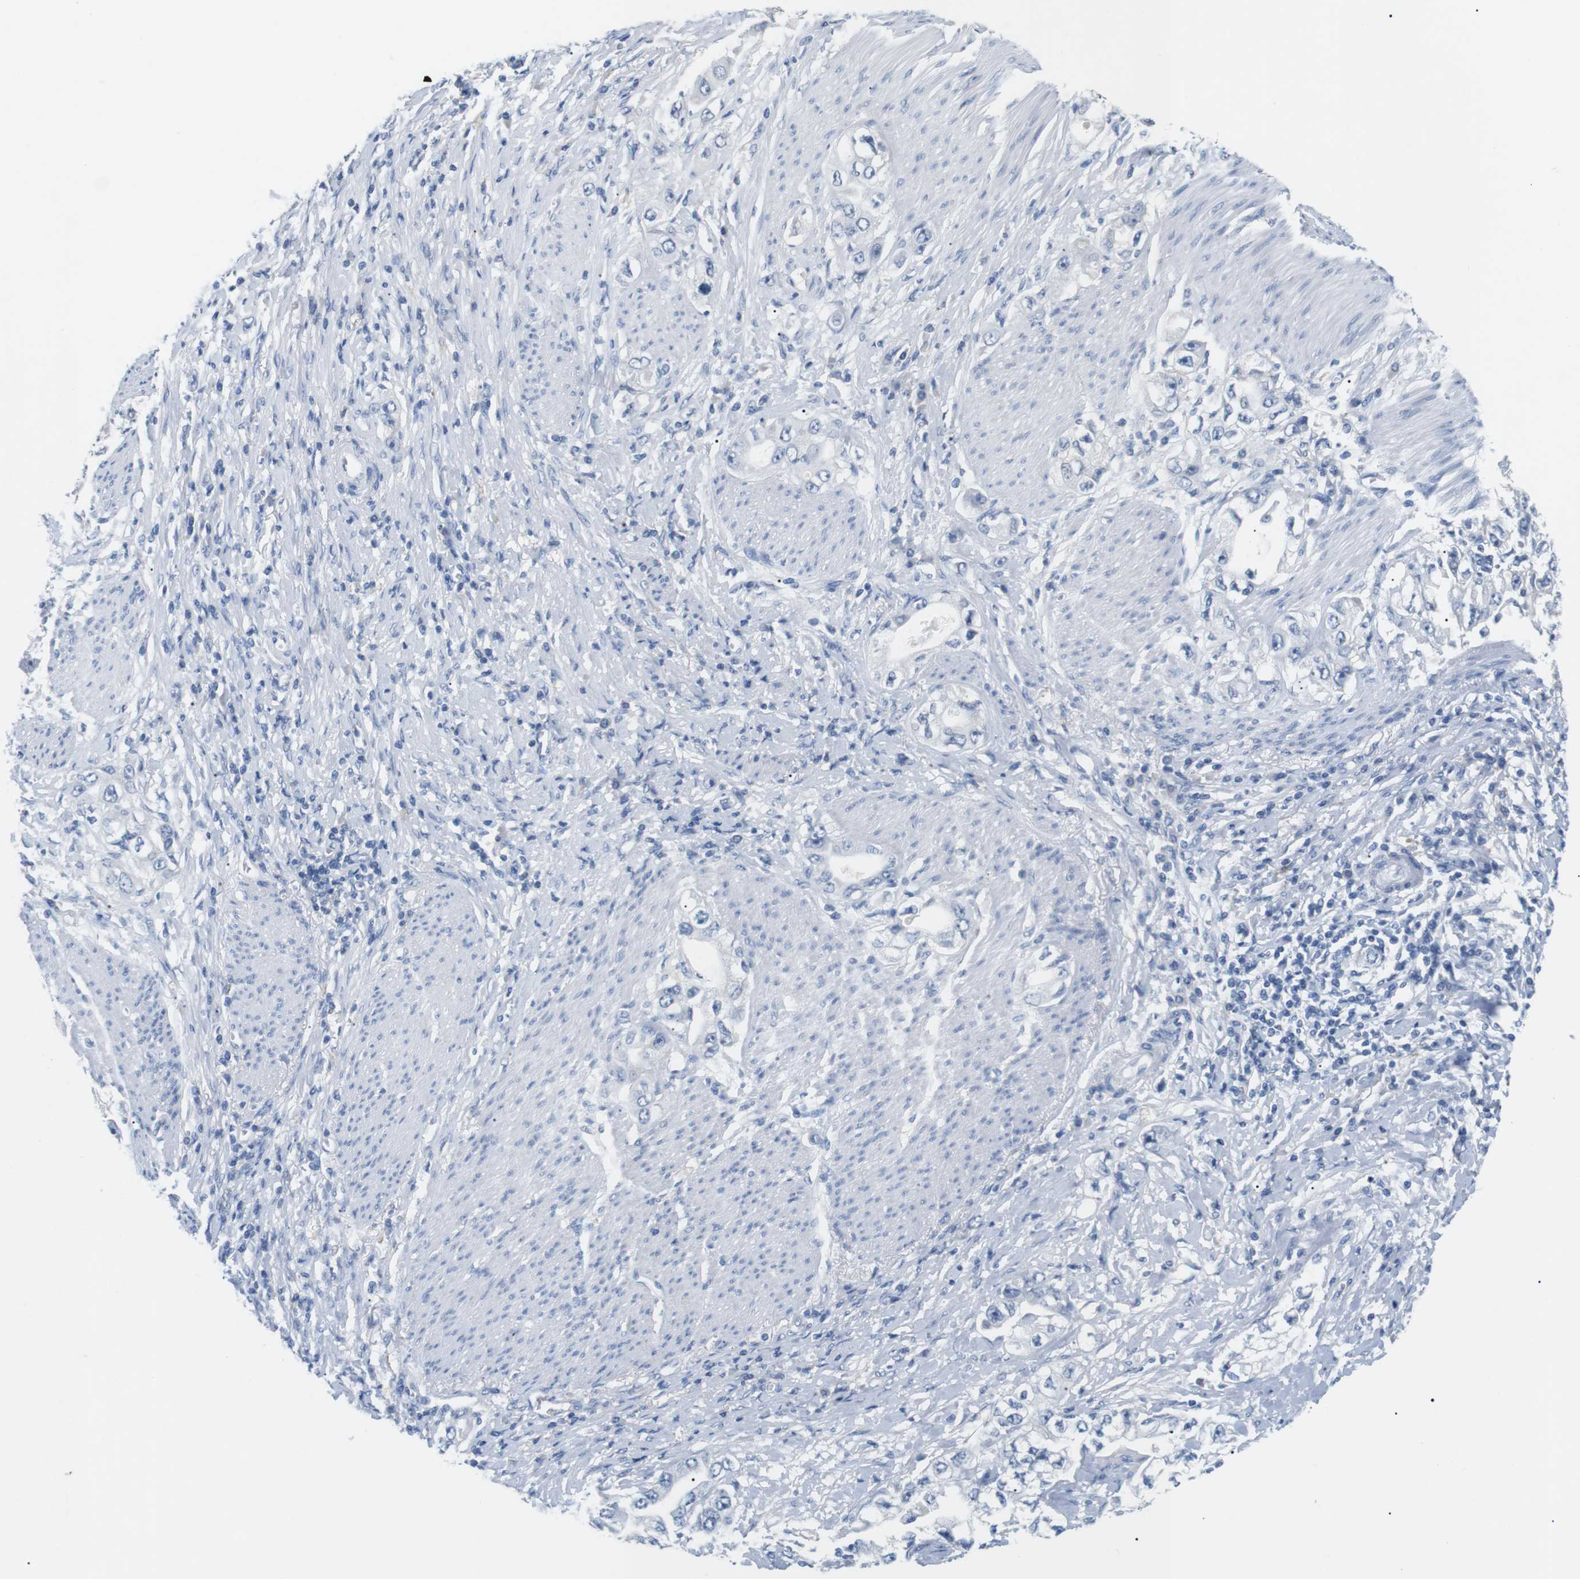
{"staining": {"intensity": "negative", "quantity": "none", "location": "none"}, "tissue": "stomach cancer", "cell_type": "Tumor cells", "image_type": "cancer", "snomed": [{"axis": "morphology", "description": "Adenocarcinoma, NOS"}, {"axis": "topography", "description": "Stomach, lower"}], "caption": "IHC image of human stomach cancer (adenocarcinoma) stained for a protein (brown), which displays no positivity in tumor cells.", "gene": "FCGRT", "patient": {"sex": "female", "age": 93}}